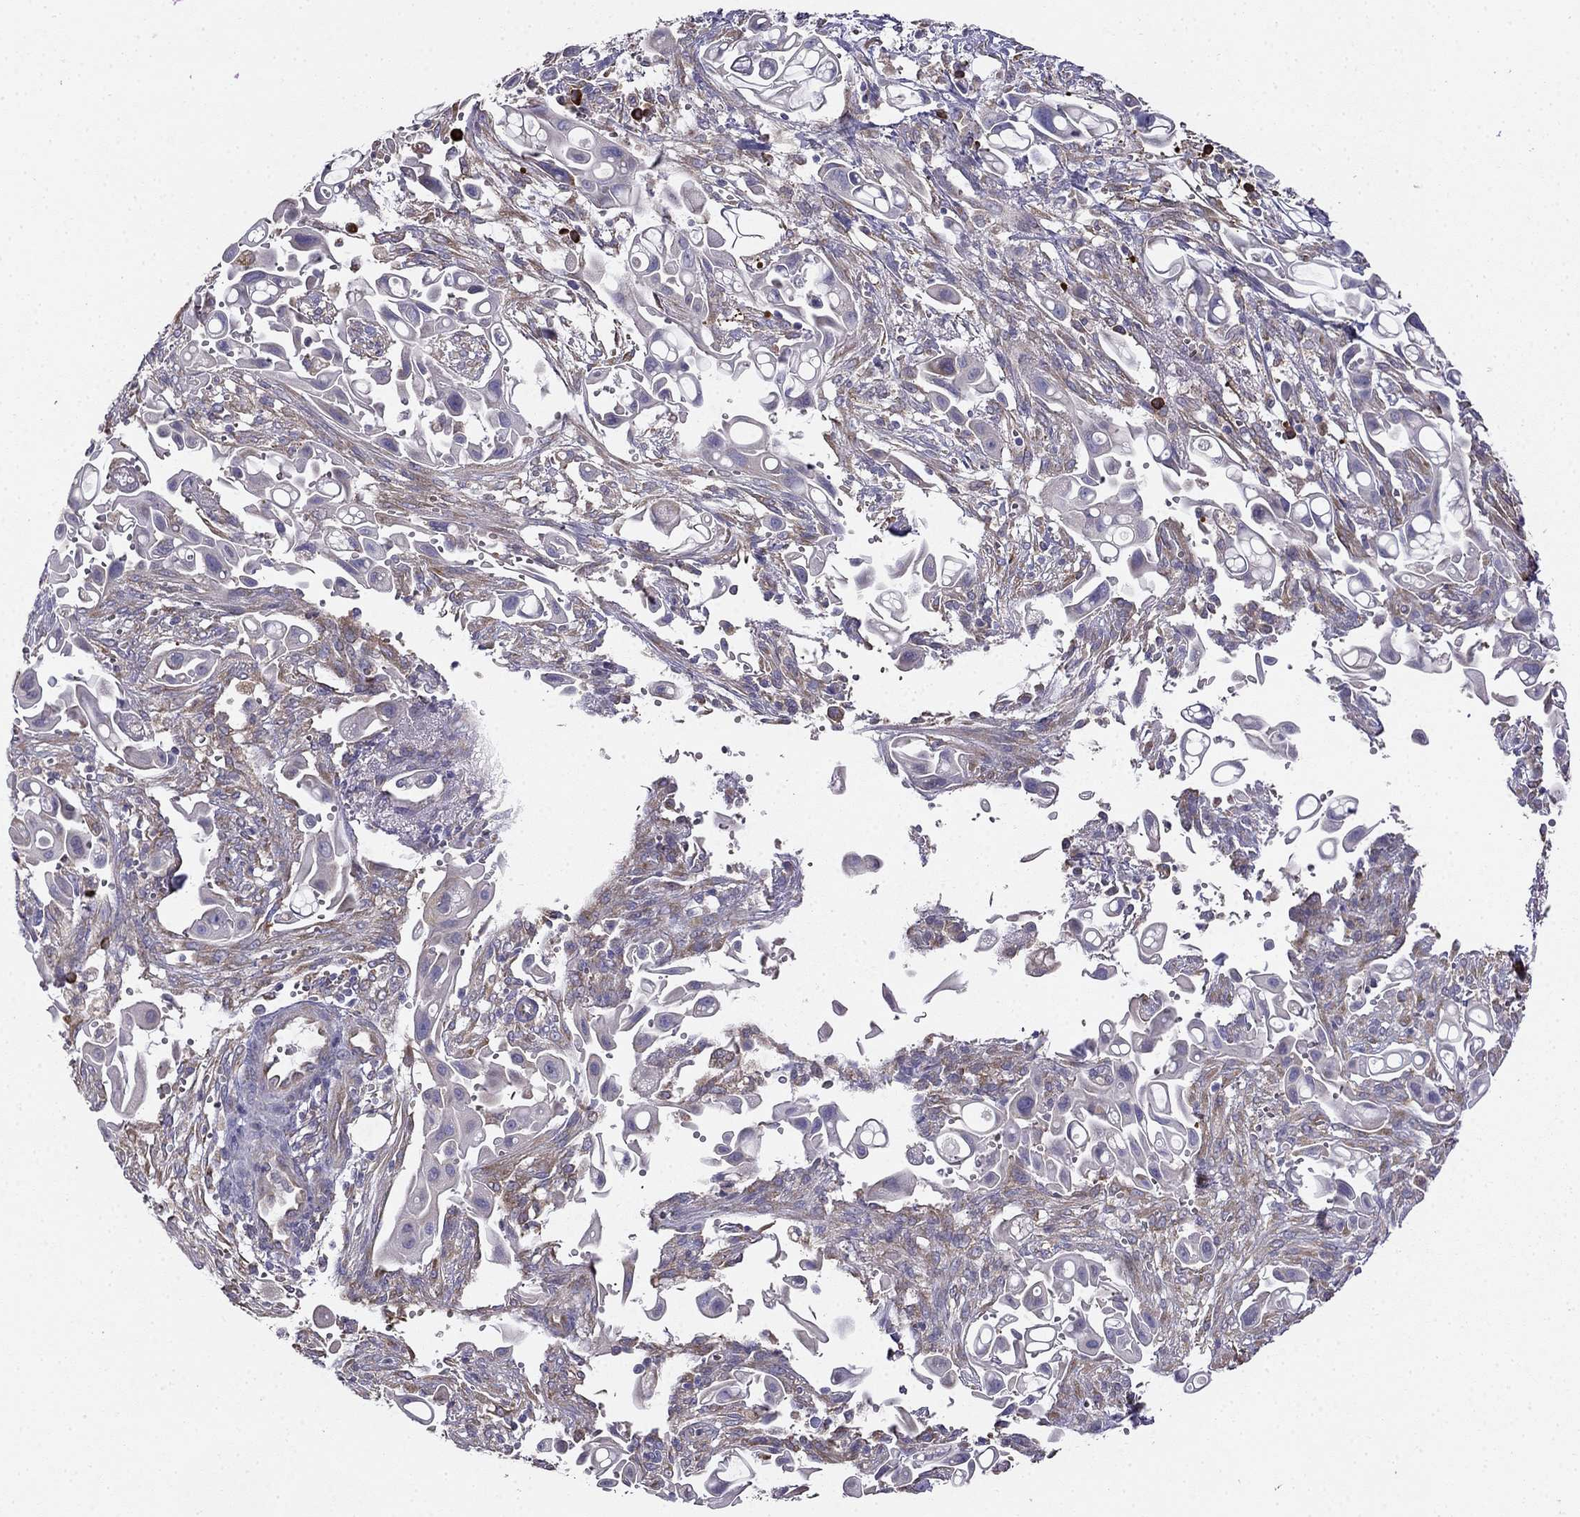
{"staining": {"intensity": "negative", "quantity": "none", "location": "none"}, "tissue": "pancreatic cancer", "cell_type": "Tumor cells", "image_type": "cancer", "snomed": [{"axis": "morphology", "description": "Adenocarcinoma, NOS"}, {"axis": "topography", "description": "Pancreas"}], "caption": "Immunohistochemical staining of human pancreatic cancer shows no significant expression in tumor cells.", "gene": "LONRF2", "patient": {"sex": "male", "age": 50}}